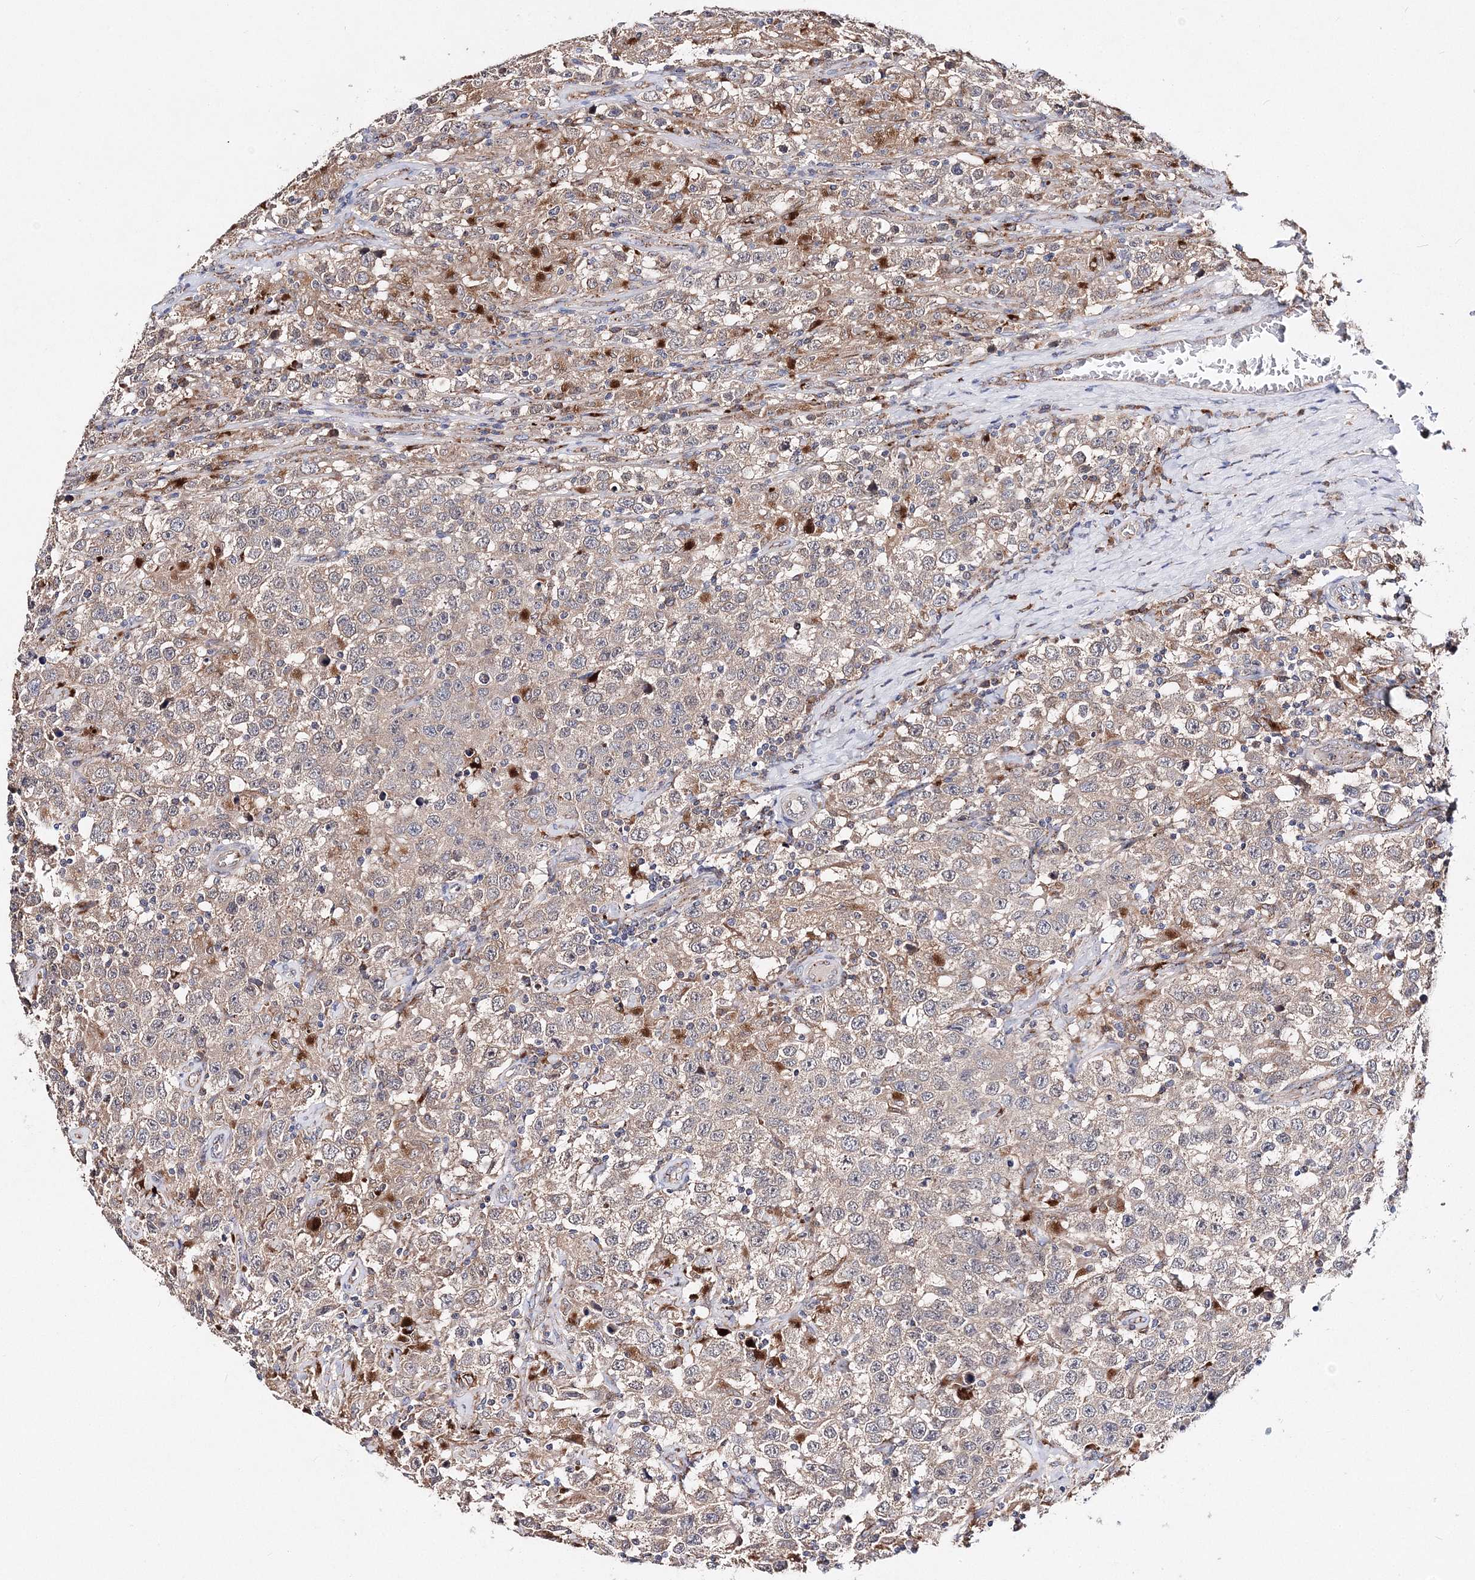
{"staining": {"intensity": "weak", "quantity": ">75%", "location": "cytoplasmic/membranous"}, "tissue": "testis cancer", "cell_type": "Tumor cells", "image_type": "cancer", "snomed": [{"axis": "morphology", "description": "Seminoma, NOS"}, {"axis": "topography", "description": "Testis"}], "caption": "Tumor cells reveal low levels of weak cytoplasmic/membranous positivity in about >75% of cells in seminoma (testis).", "gene": "C3orf38", "patient": {"sex": "male", "age": 41}}